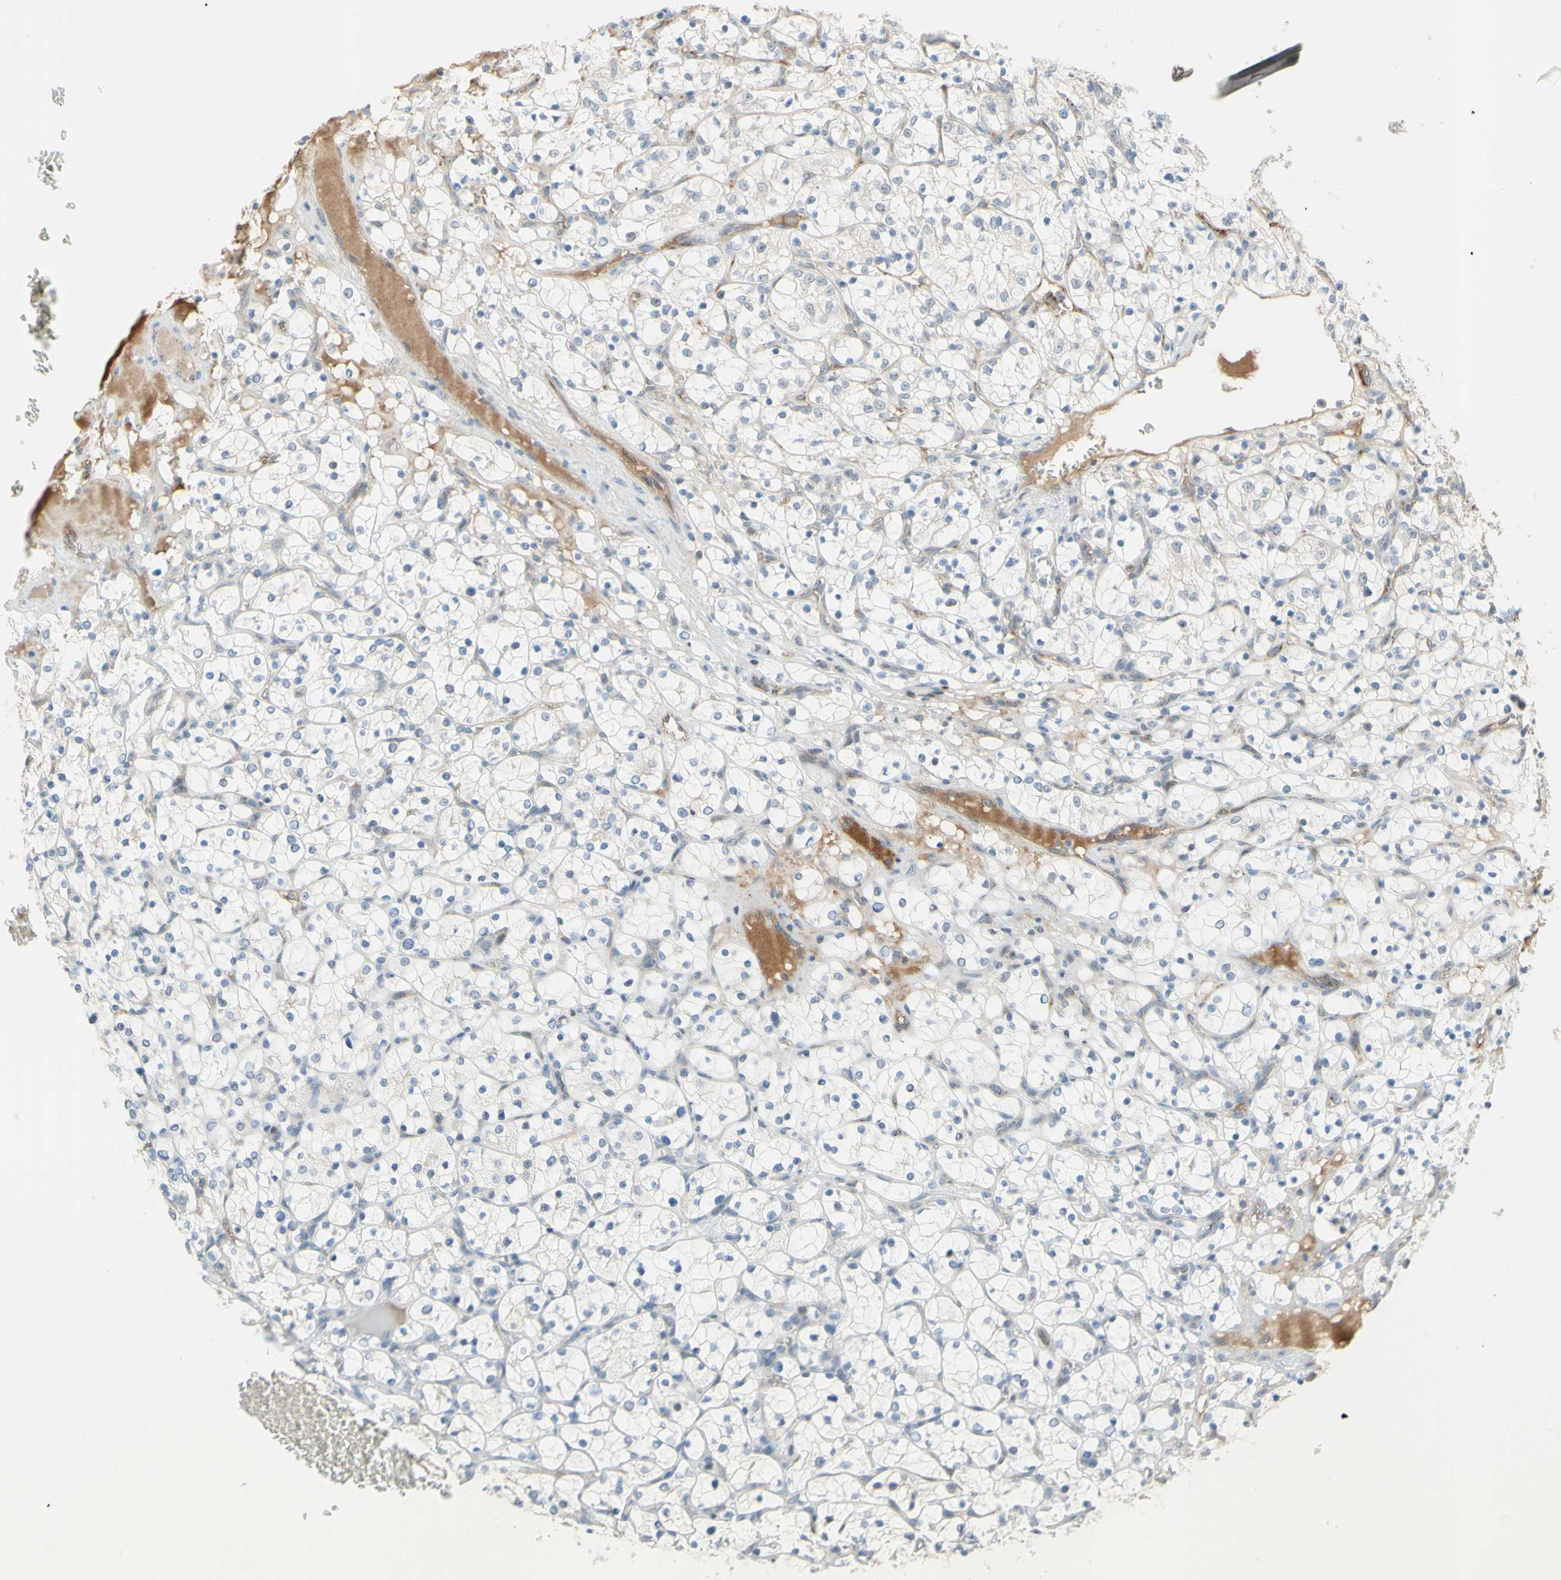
{"staining": {"intensity": "negative", "quantity": "none", "location": "none"}, "tissue": "renal cancer", "cell_type": "Tumor cells", "image_type": "cancer", "snomed": [{"axis": "morphology", "description": "Adenocarcinoma, NOS"}, {"axis": "topography", "description": "Kidney"}], "caption": "There is no significant positivity in tumor cells of renal cancer (adenocarcinoma).", "gene": "ANGPT2", "patient": {"sex": "female", "age": 69}}